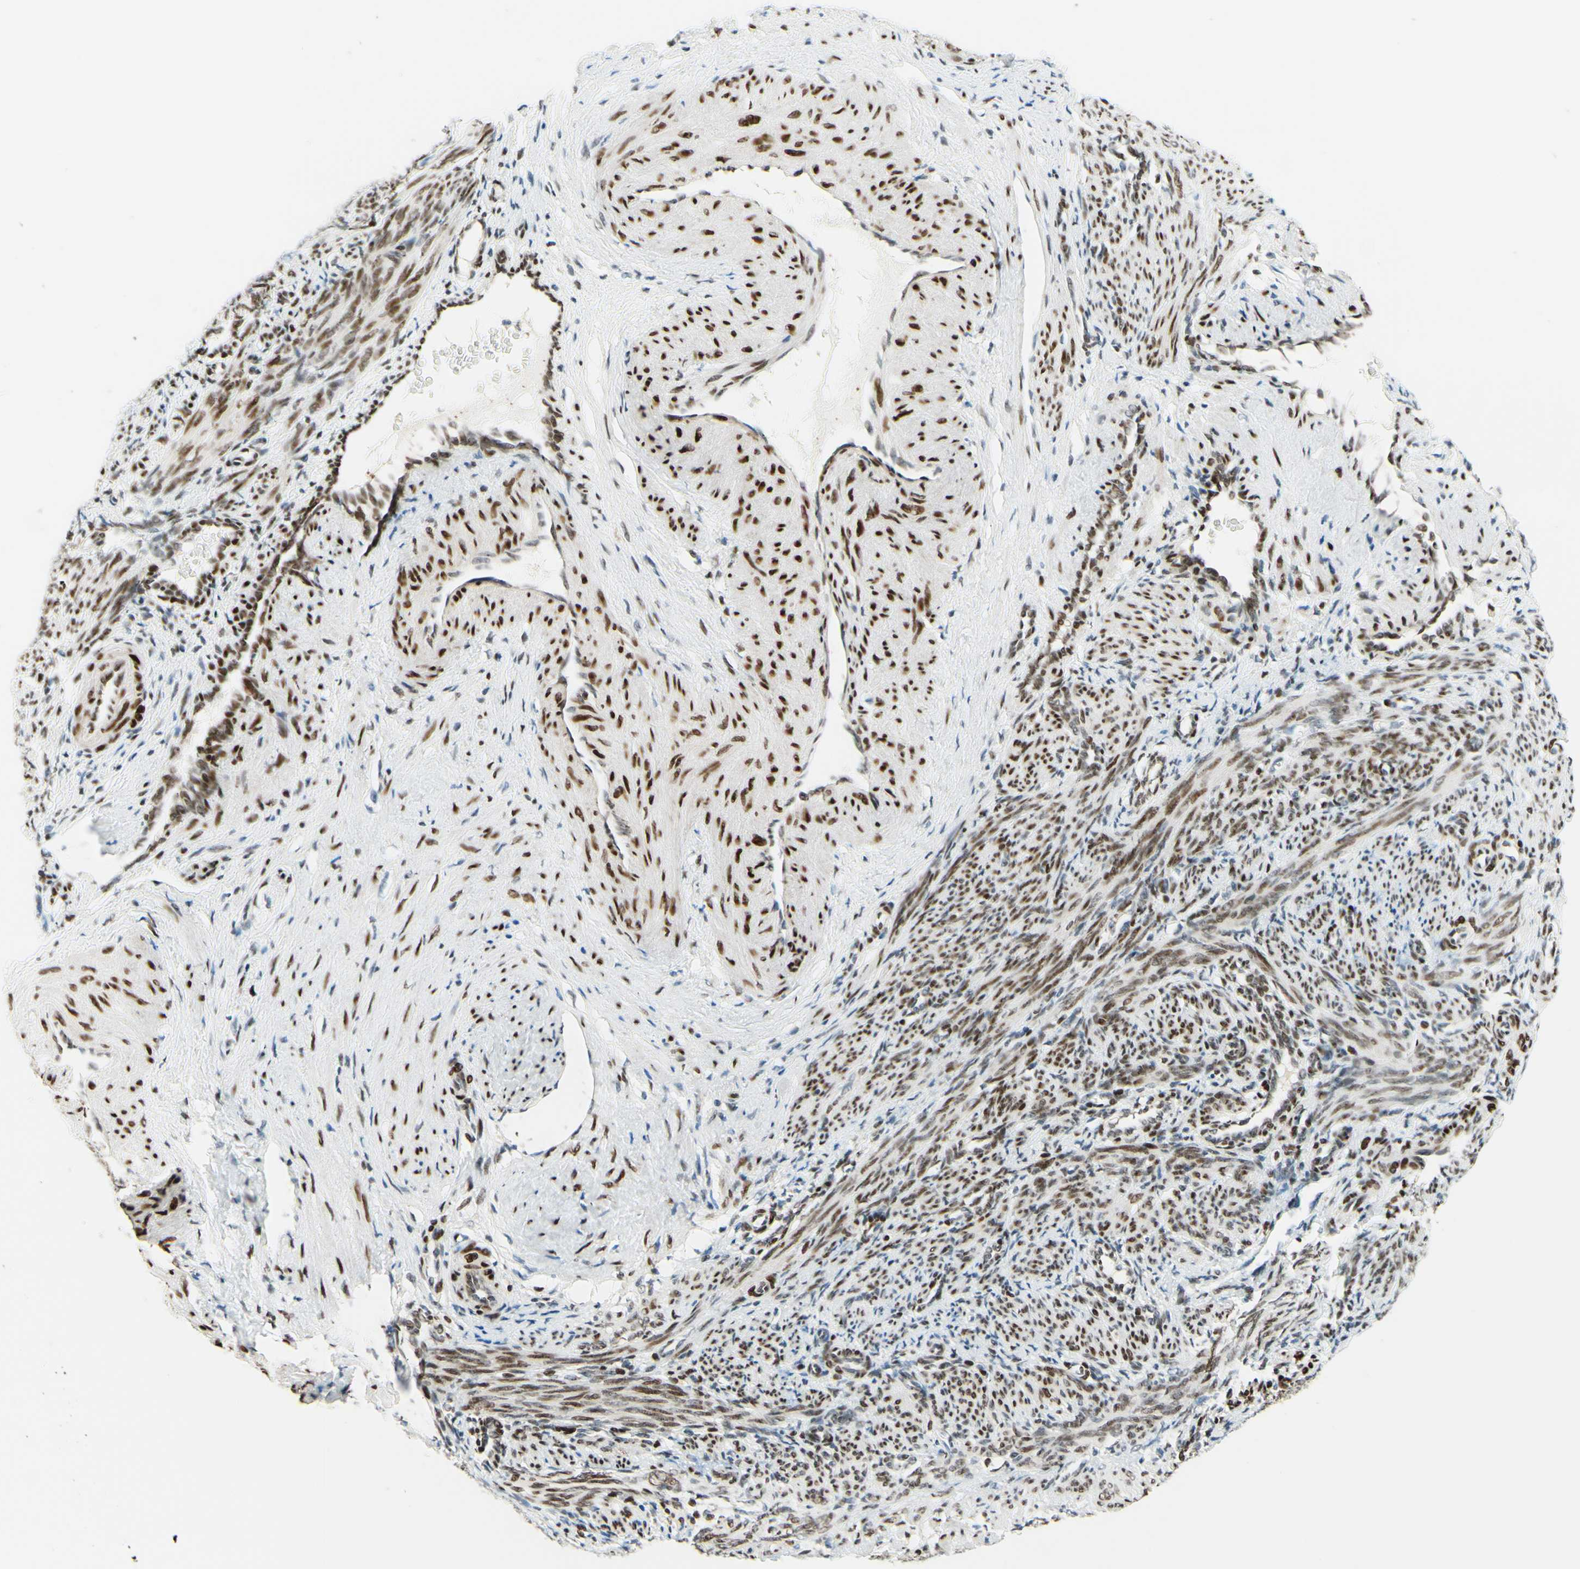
{"staining": {"intensity": "moderate", "quantity": ">75%", "location": "nuclear"}, "tissue": "smooth muscle", "cell_type": "Smooth muscle cells", "image_type": "normal", "snomed": [{"axis": "morphology", "description": "Normal tissue, NOS"}, {"axis": "topography", "description": "Endometrium"}], "caption": "Approximately >75% of smooth muscle cells in unremarkable human smooth muscle show moderate nuclear protein expression as visualized by brown immunohistochemical staining.", "gene": "CBX7", "patient": {"sex": "female", "age": 33}}